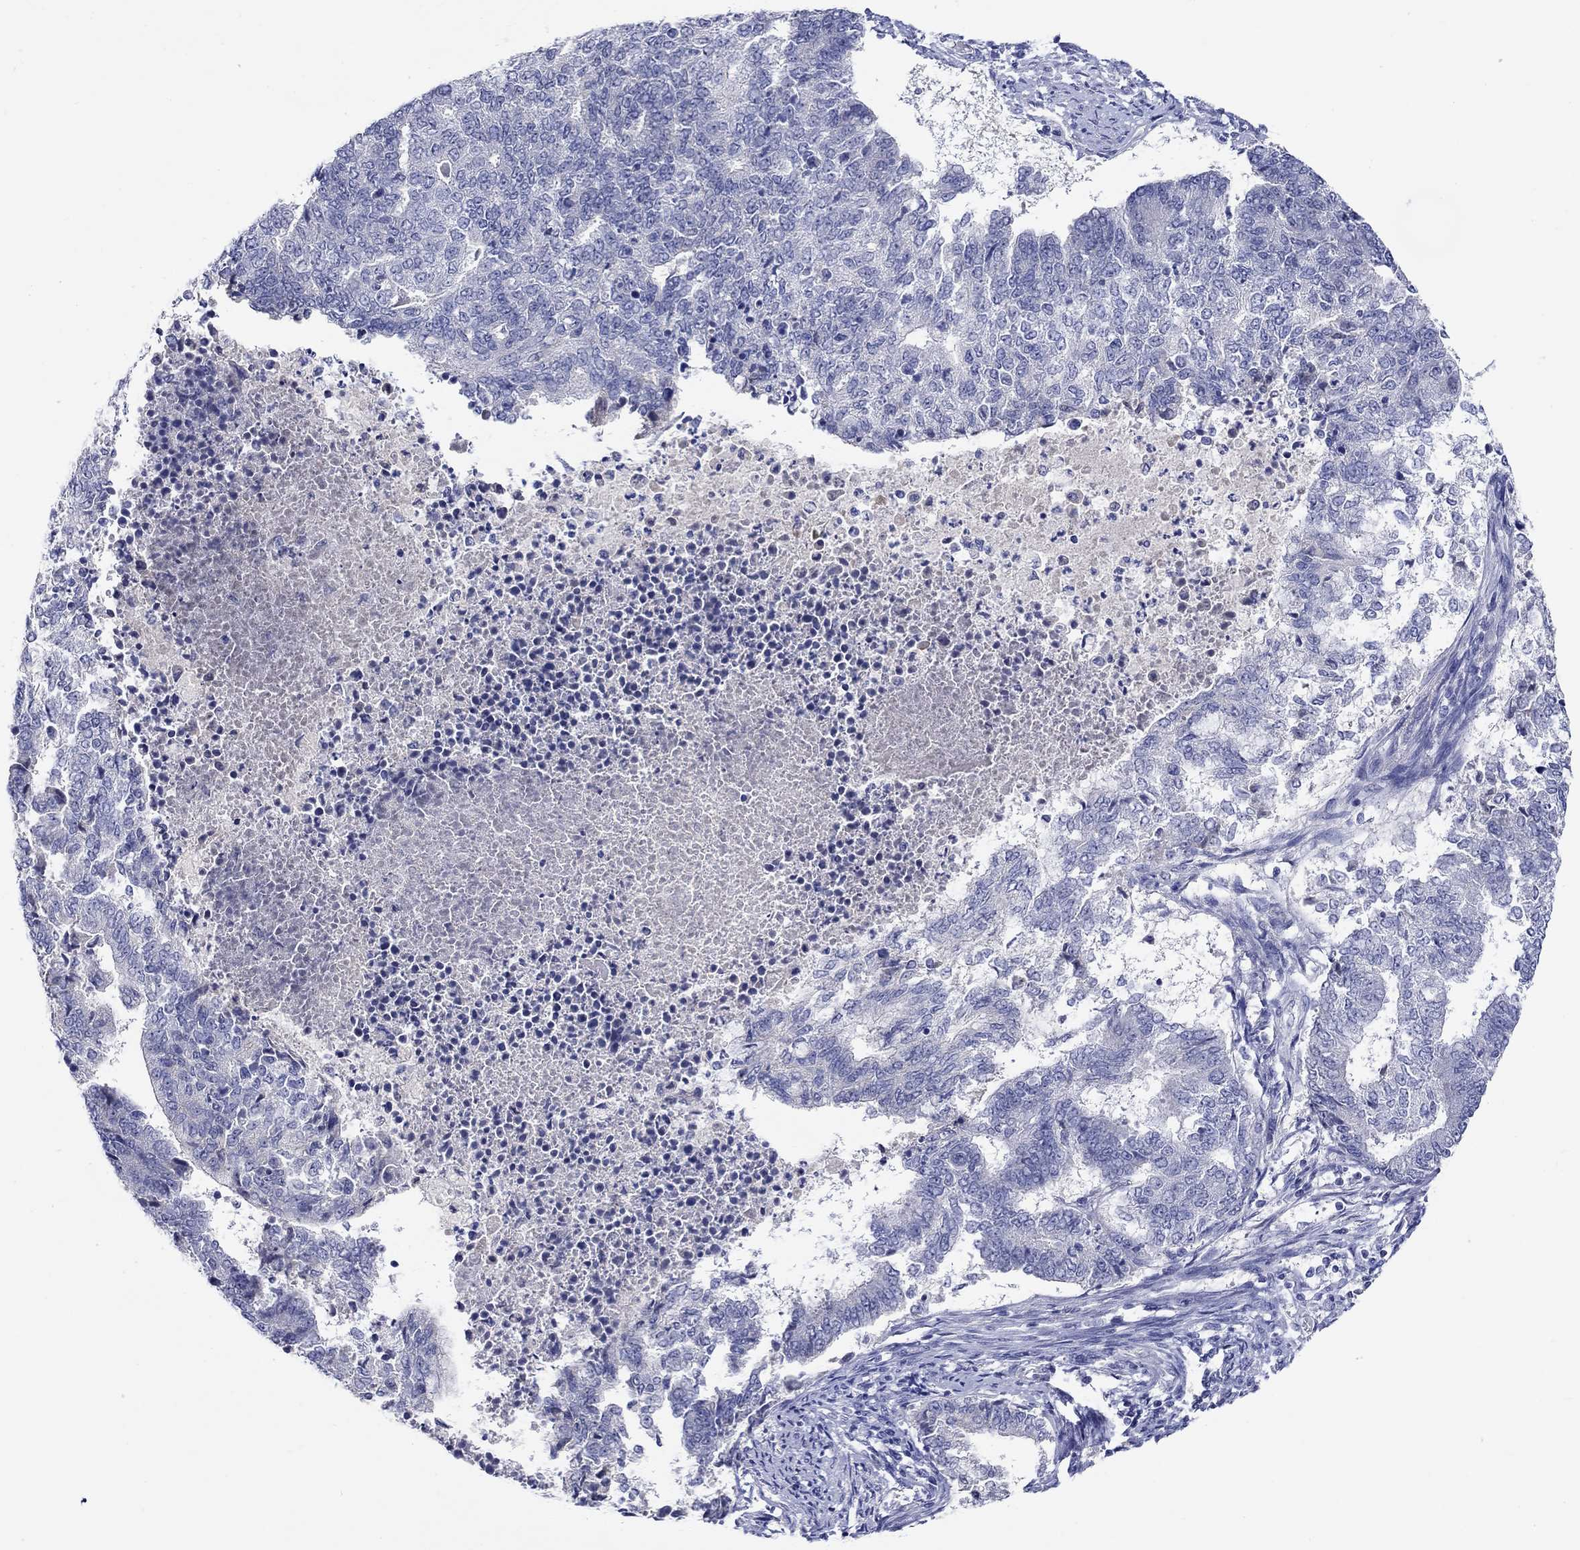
{"staining": {"intensity": "negative", "quantity": "none", "location": "none"}, "tissue": "endometrial cancer", "cell_type": "Tumor cells", "image_type": "cancer", "snomed": [{"axis": "morphology", "description": "Adenocarcinoma, NOS"}, {"axis": "topography", "description": "Endometrium"}], "caption": "Immunohistochemistry photomicrograph of human endometrial cancer stained for a protein (brown), which exhibits no staining in tumor cells.", "gene": "SLC30A3", "patient": {"sex": "female", "age": 65}}